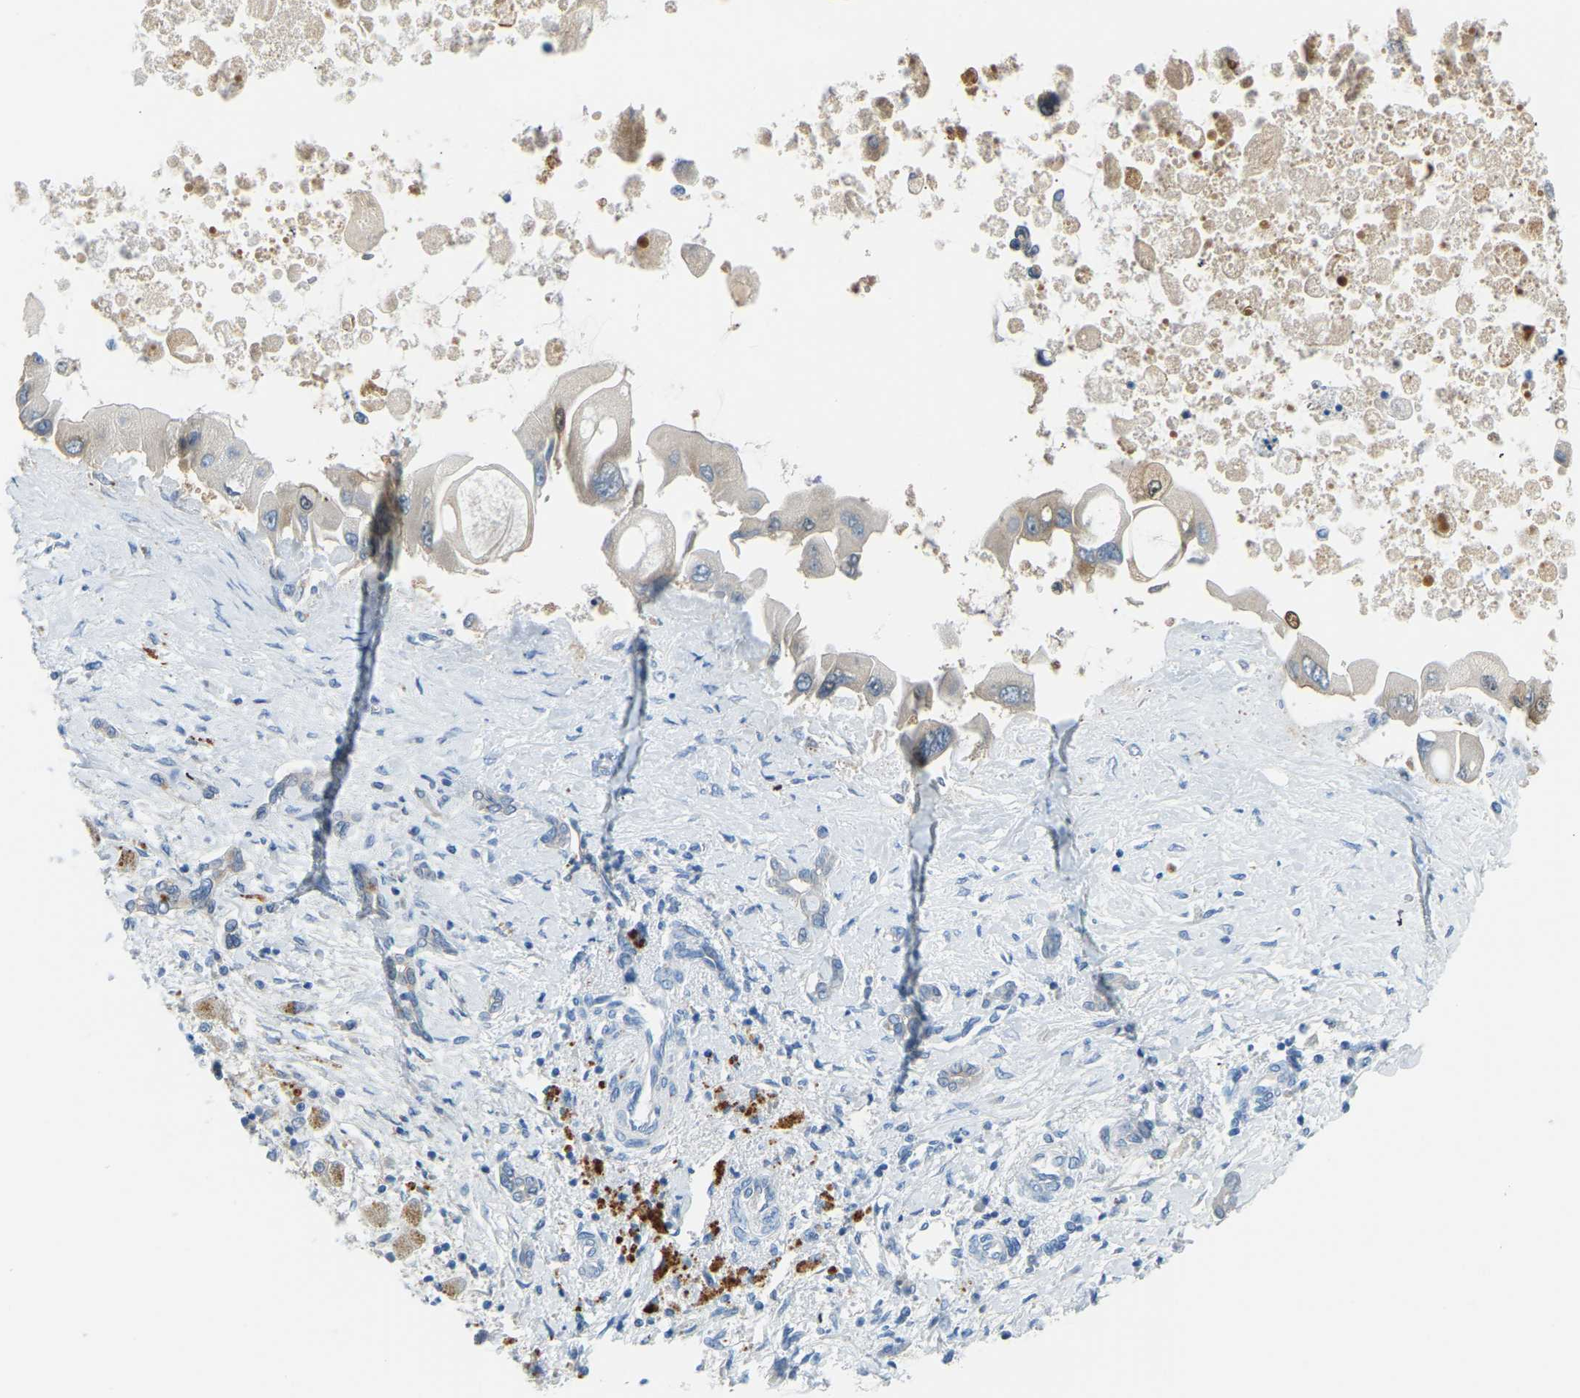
{"staining": {"intensity": "moderate", "quantity": "<25%", "location": "cytoplasmic/membranous"}, "tissue": "liver cancer", "cell_type": "Tumor cells", "image_type": "cancer", "snomed": [{"axis": "morphology", "description": "Cholangiocarcinoma"}, {"axis": "topography", "description": "Liver"}], "caption": "Cholangiocarcinoma (liver) stained with DAB IHC shows low levels of moderate cytoplasmic/membranous positivity in approximately <25% of tumor cells. Immunohistochemistry (ihc) stains the protein of interest in brown and the nuclei are stained blue.", "gene": "NME8", "patient": {"sex": "male", "age": 50}}